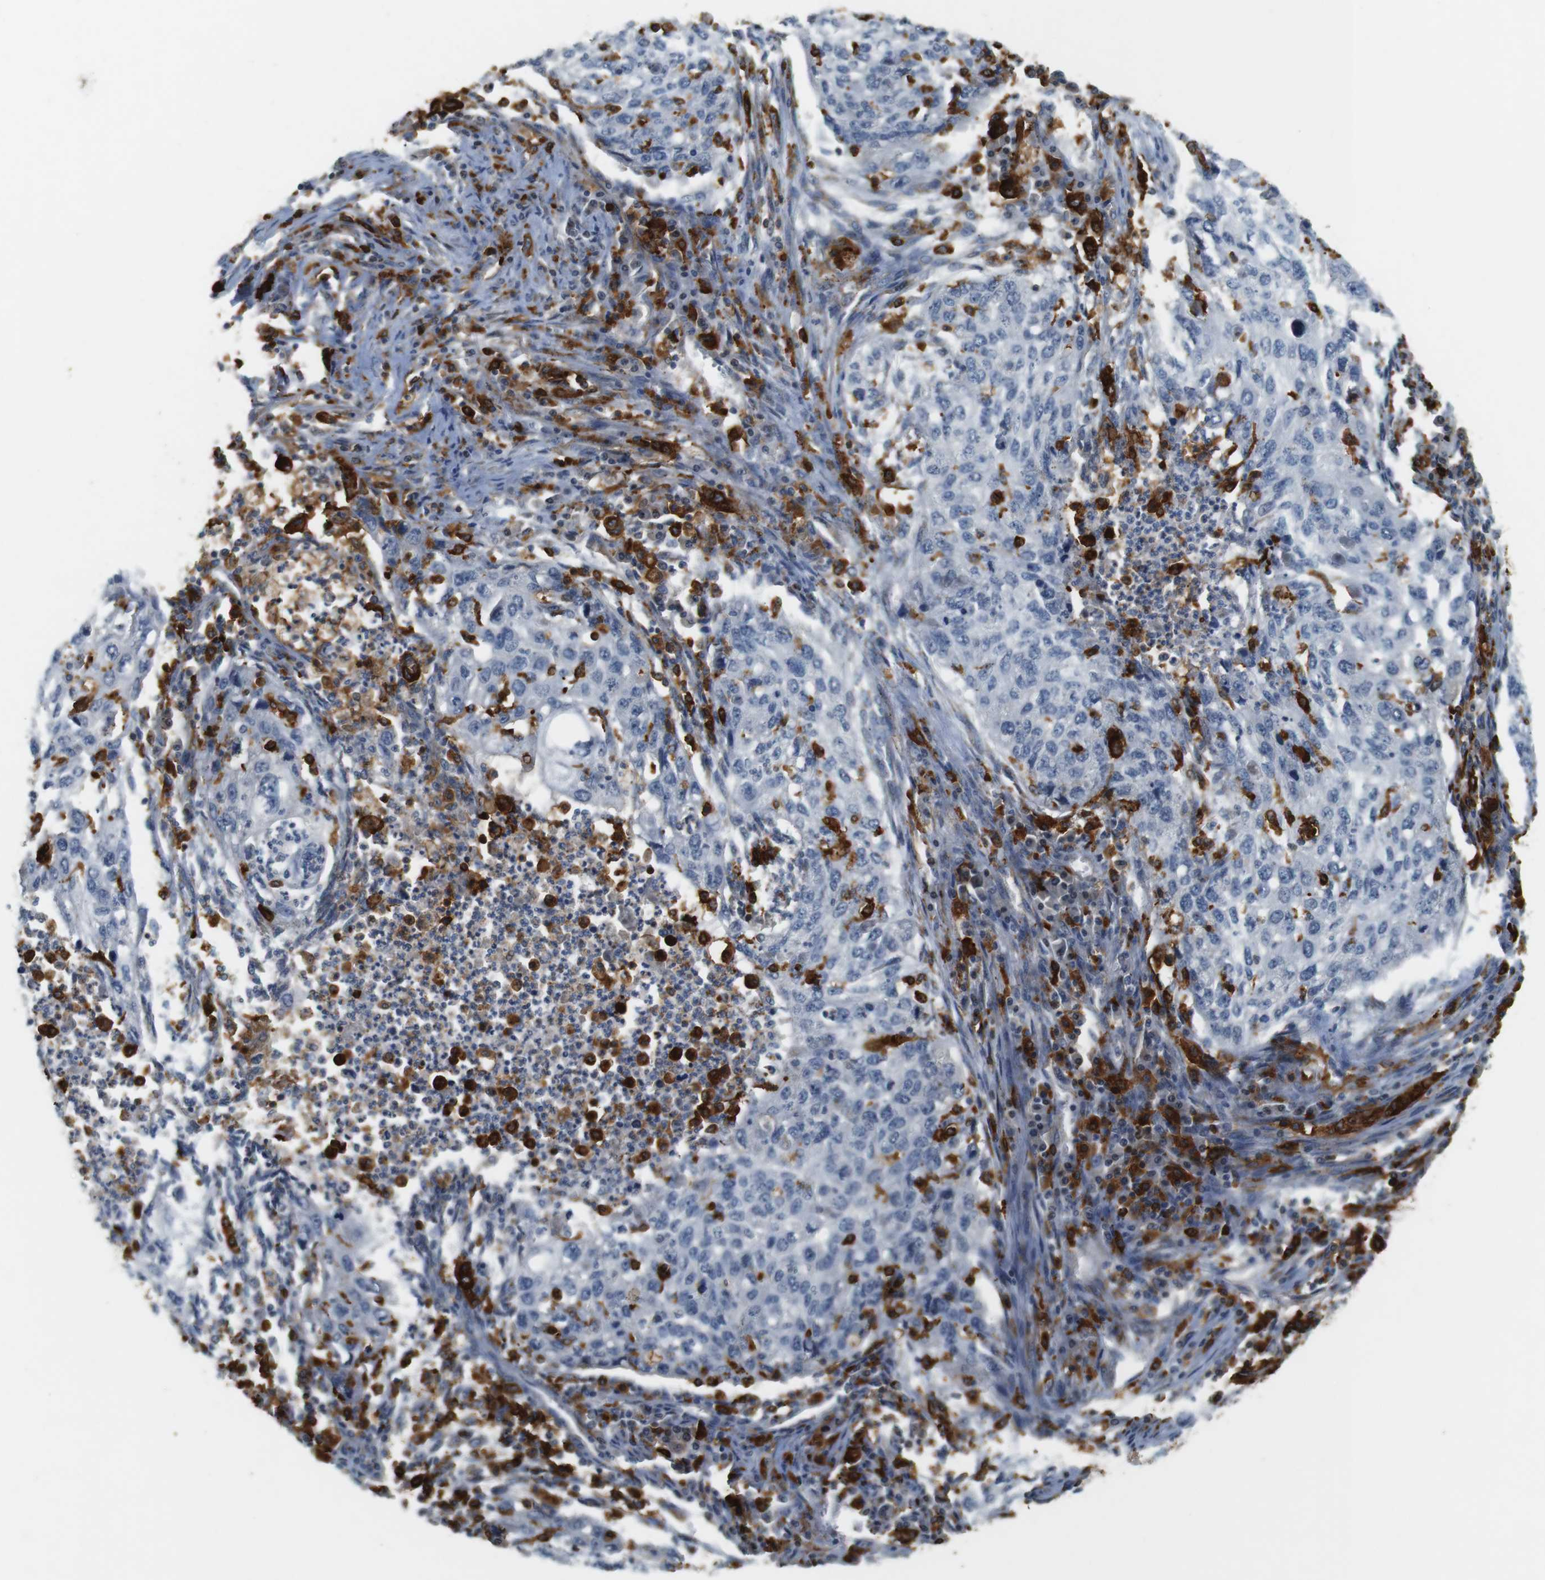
{"staining": {"intensity": "negative", "quantity": "none", "location": "none"}, "tissue": "lung cancer", "cell_type": "Tumor cells", "image_type": "cancer", "snomed": [{"axis": "morphology", "description": "Squamous cell carcinoma, NOS"}, {"axis": "topography", "description": "Lung"}], "caption": "This is a photomicrograph of immunohistochemistry staining of lung squamous cell carcinoma, which shows no staining in tumor cells.", "gene": "HLA-DRA", "patient": {"sex": "female", "age": 63}}